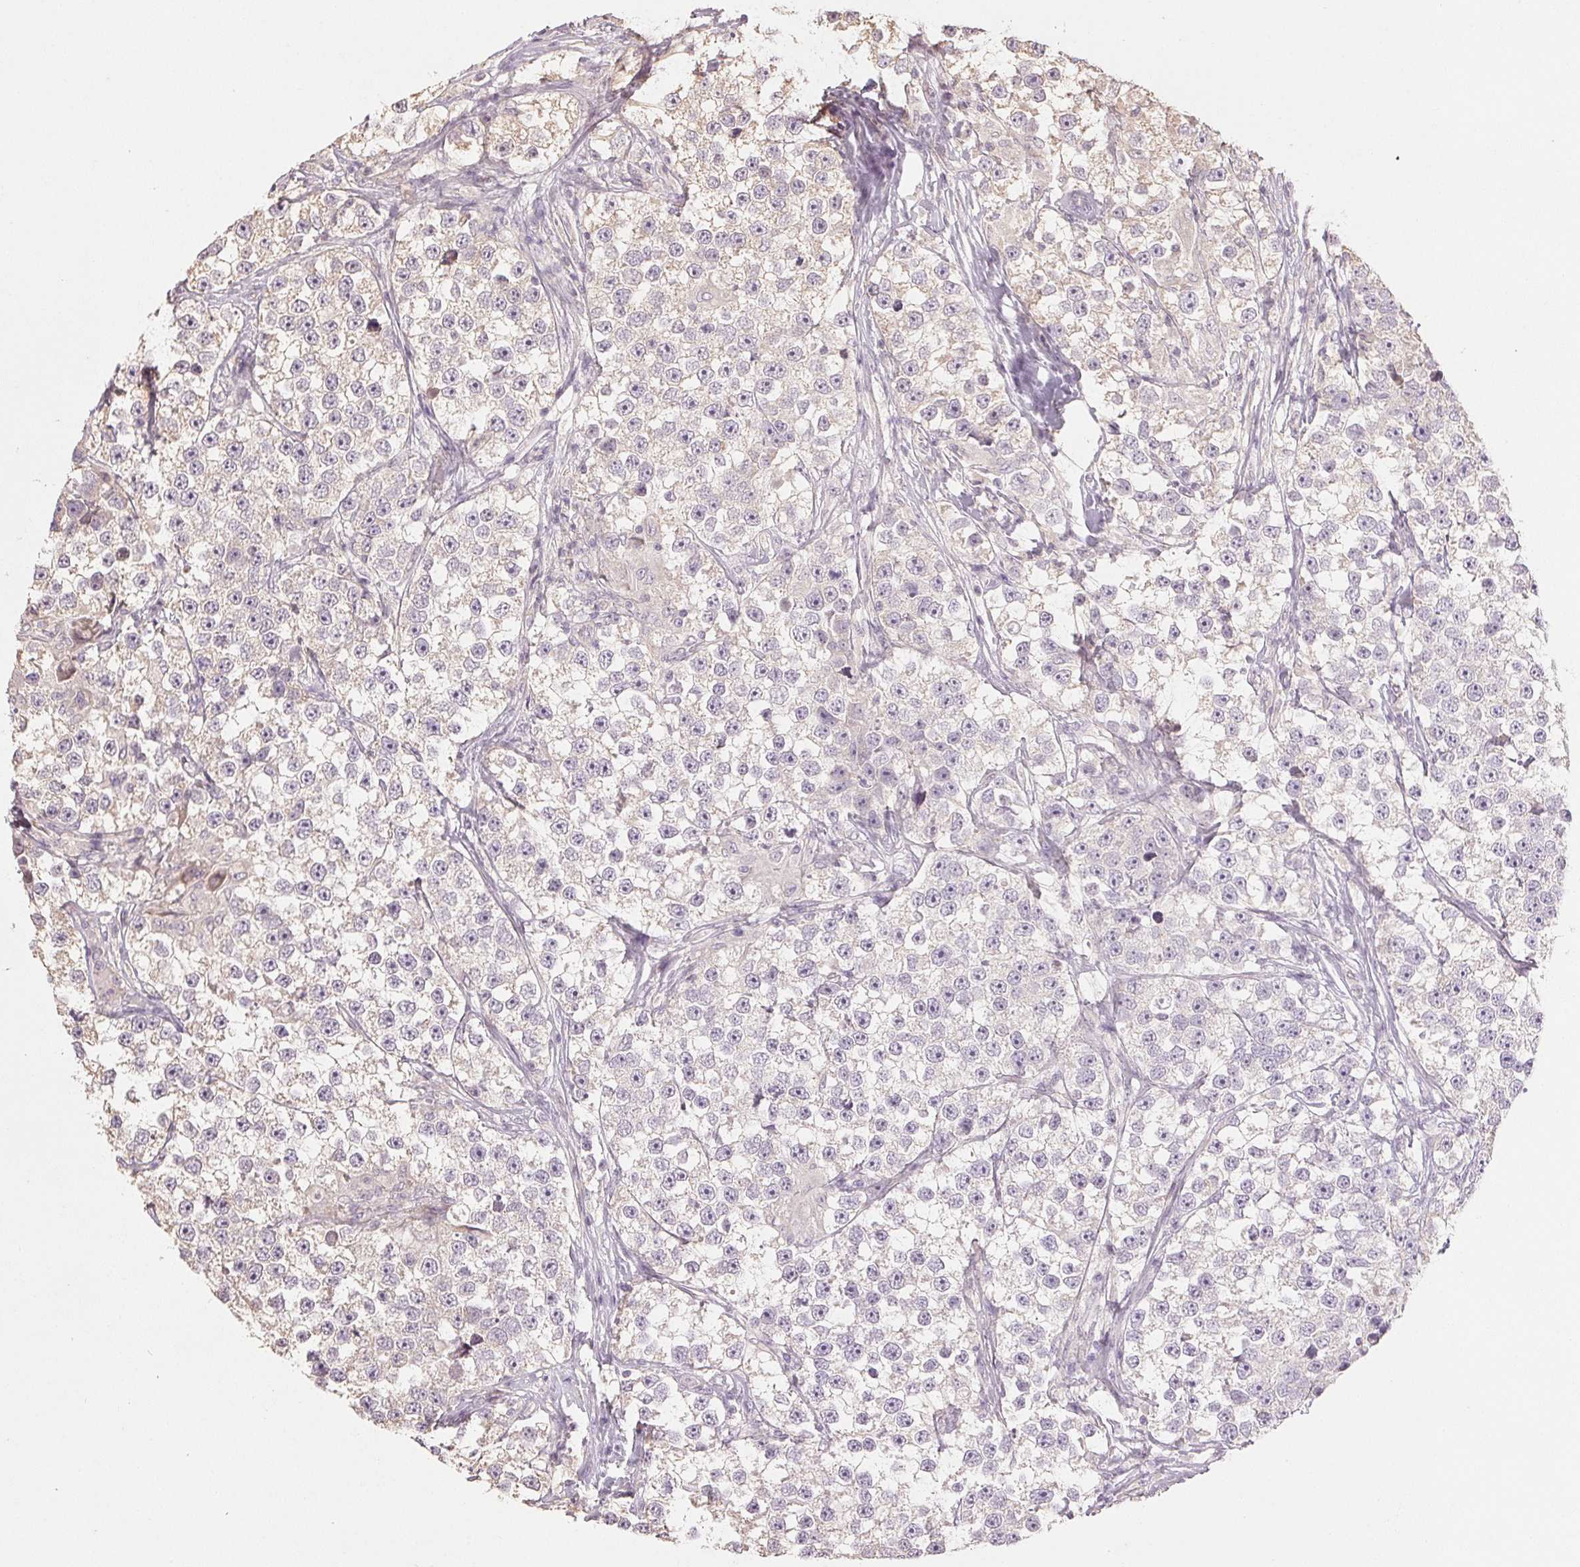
{"staining": {"intensity": "negative", "quantity": "none", "location": "none"}, "tissue": "testis cancer", "cell_type": "Tumor cells", "image_type": "cancer", "snomed": [{"axis": "morphology", "description": "Seminoma, NOS"}, {"axis": "topography", "description": "Testis"}], "caption": "A high-resolution photomicrograph shows IHC staining of testis cancer (seminoma), which exhibits no significant expression in tumor cells.", "gene": "COX14", "patient": {"sex": "male", "age": 46}}